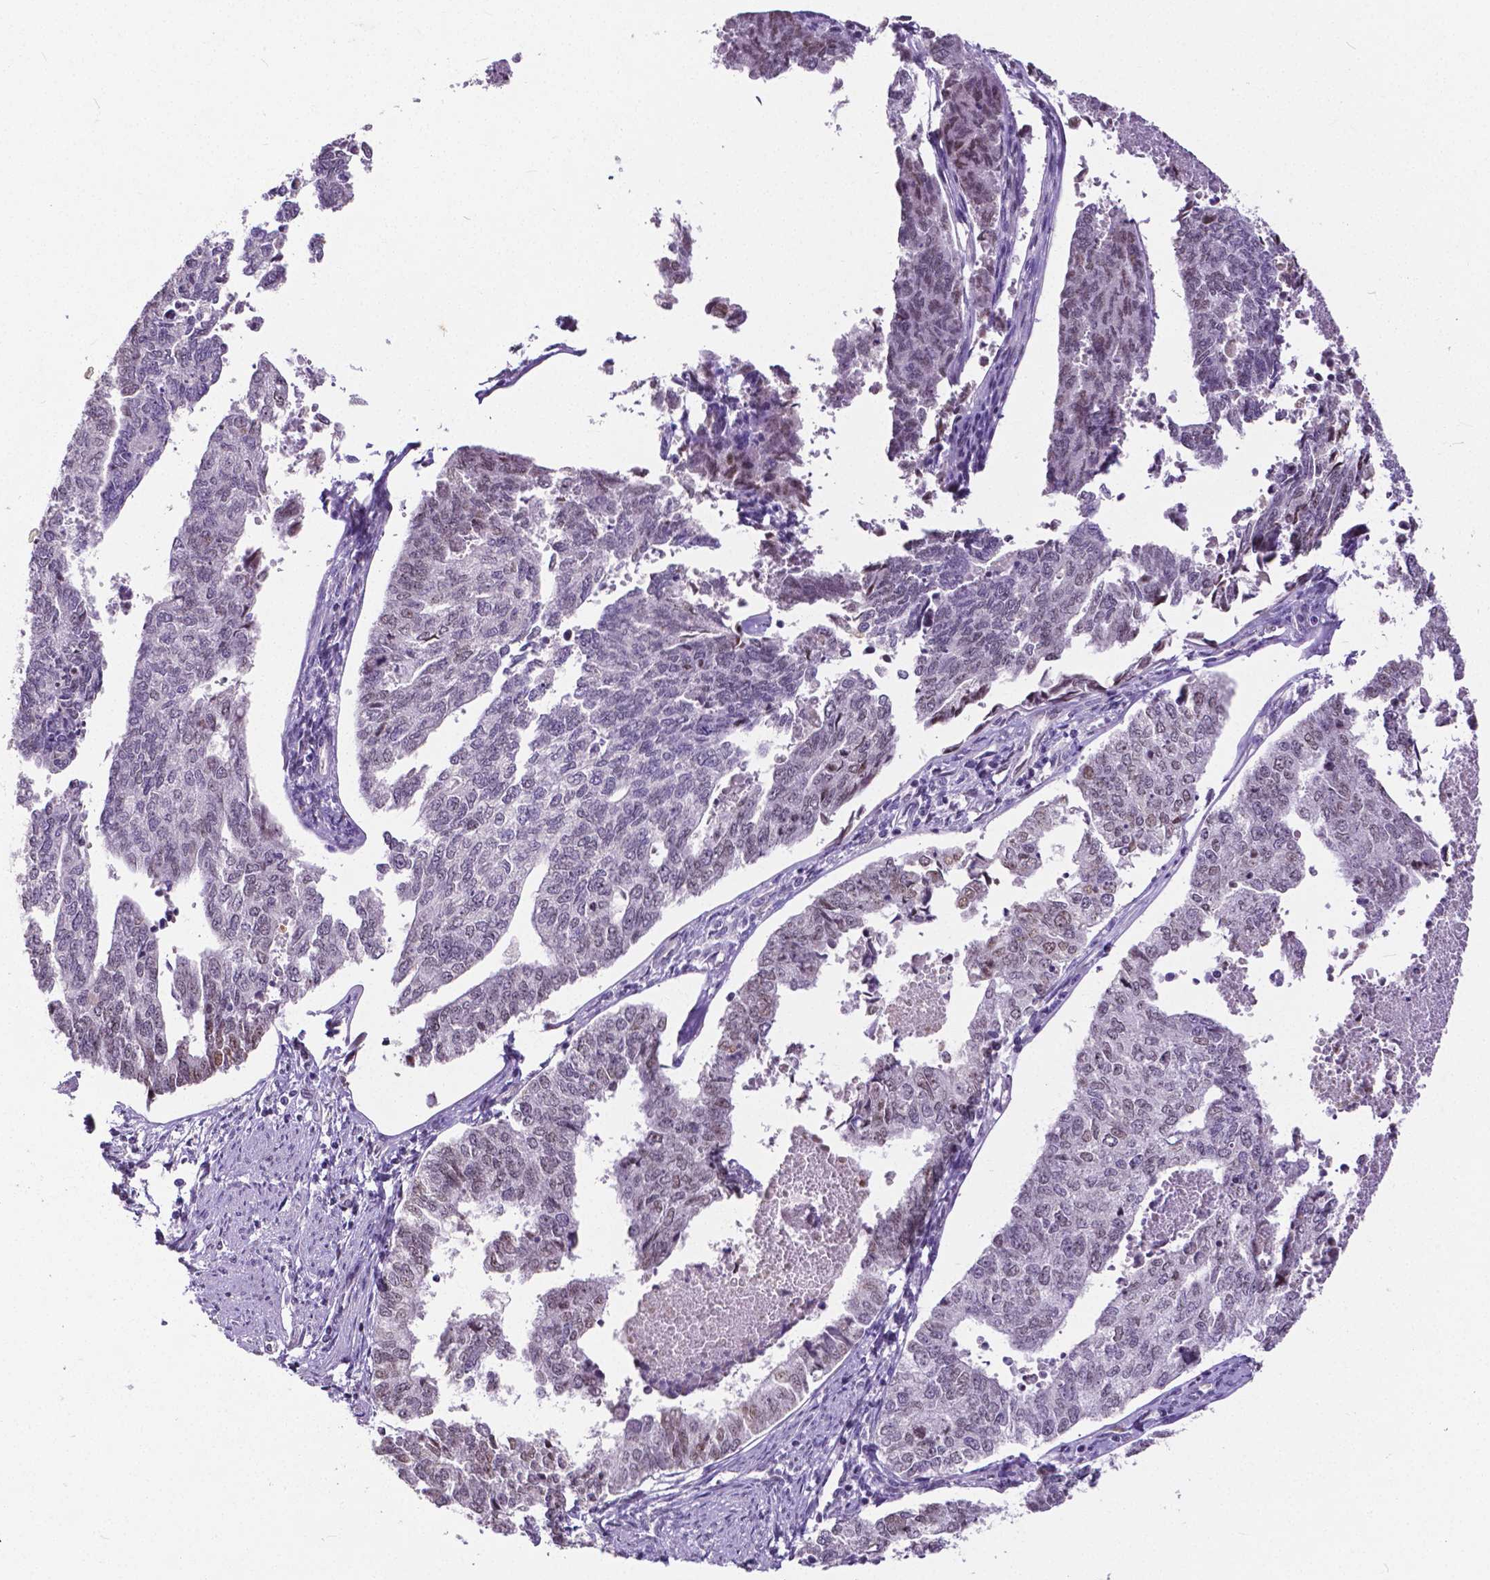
{"staining": {"intensity": "negative", "quantity": "none", "location": "none"}, "tissue": "endometrial cancer", "cell_type": "Tumor cells", "image_type": "cancer", "snomed": [{"axis": "morphology", "description": "Adenocarcinoma, NOS"}, {"axis": "topography", "description": "Endometrium"}], "caption": "The immunohistochemistry (IHC) histopathology image has no significant positivity in tumor cells of adenocarcinoma (endometrial) tissue.", "gene": "ATRX", "patient": {"sex": "female", "age": 73}}